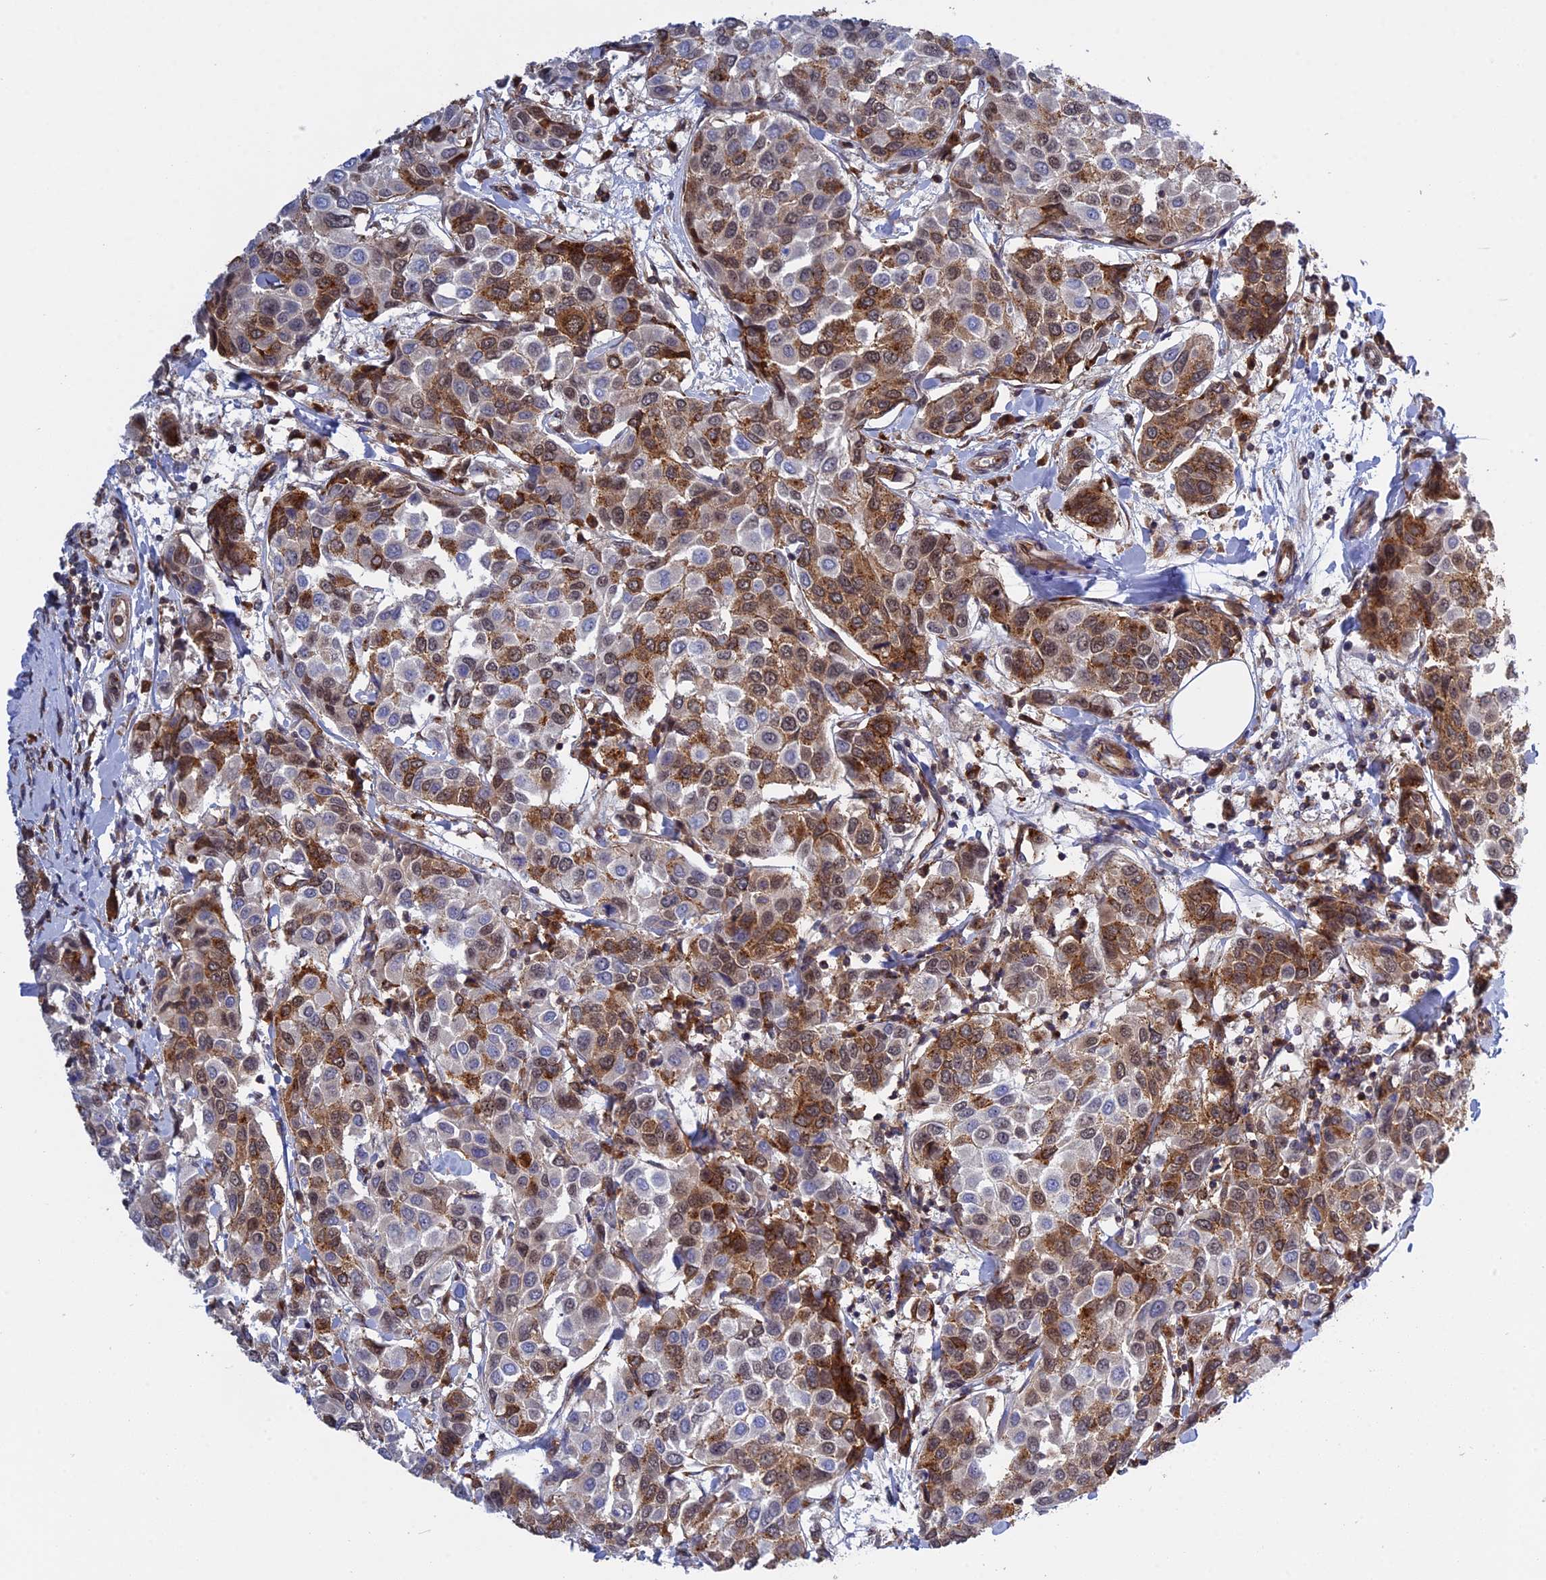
{"staining": {"intensity": "strong", "quantity": "25%-75%", "location": "cytoplasmic/membranous"}, "tissue": "breast cancer", "cell_type": "Tumor cells", "image_type": "cancer", "snomed": [{"axis": "morphology", "description": "Duct carcinoma"}, {"axis": "topography", "description": "Breast"}], "caption": "A photomicrograph of human breast cancer stained for a protein reveals strong cytoplasmic/membranous brown staining in tumor cells.", "gene": "CLINT1", "patient": {"sex": "female", "age": 55}}